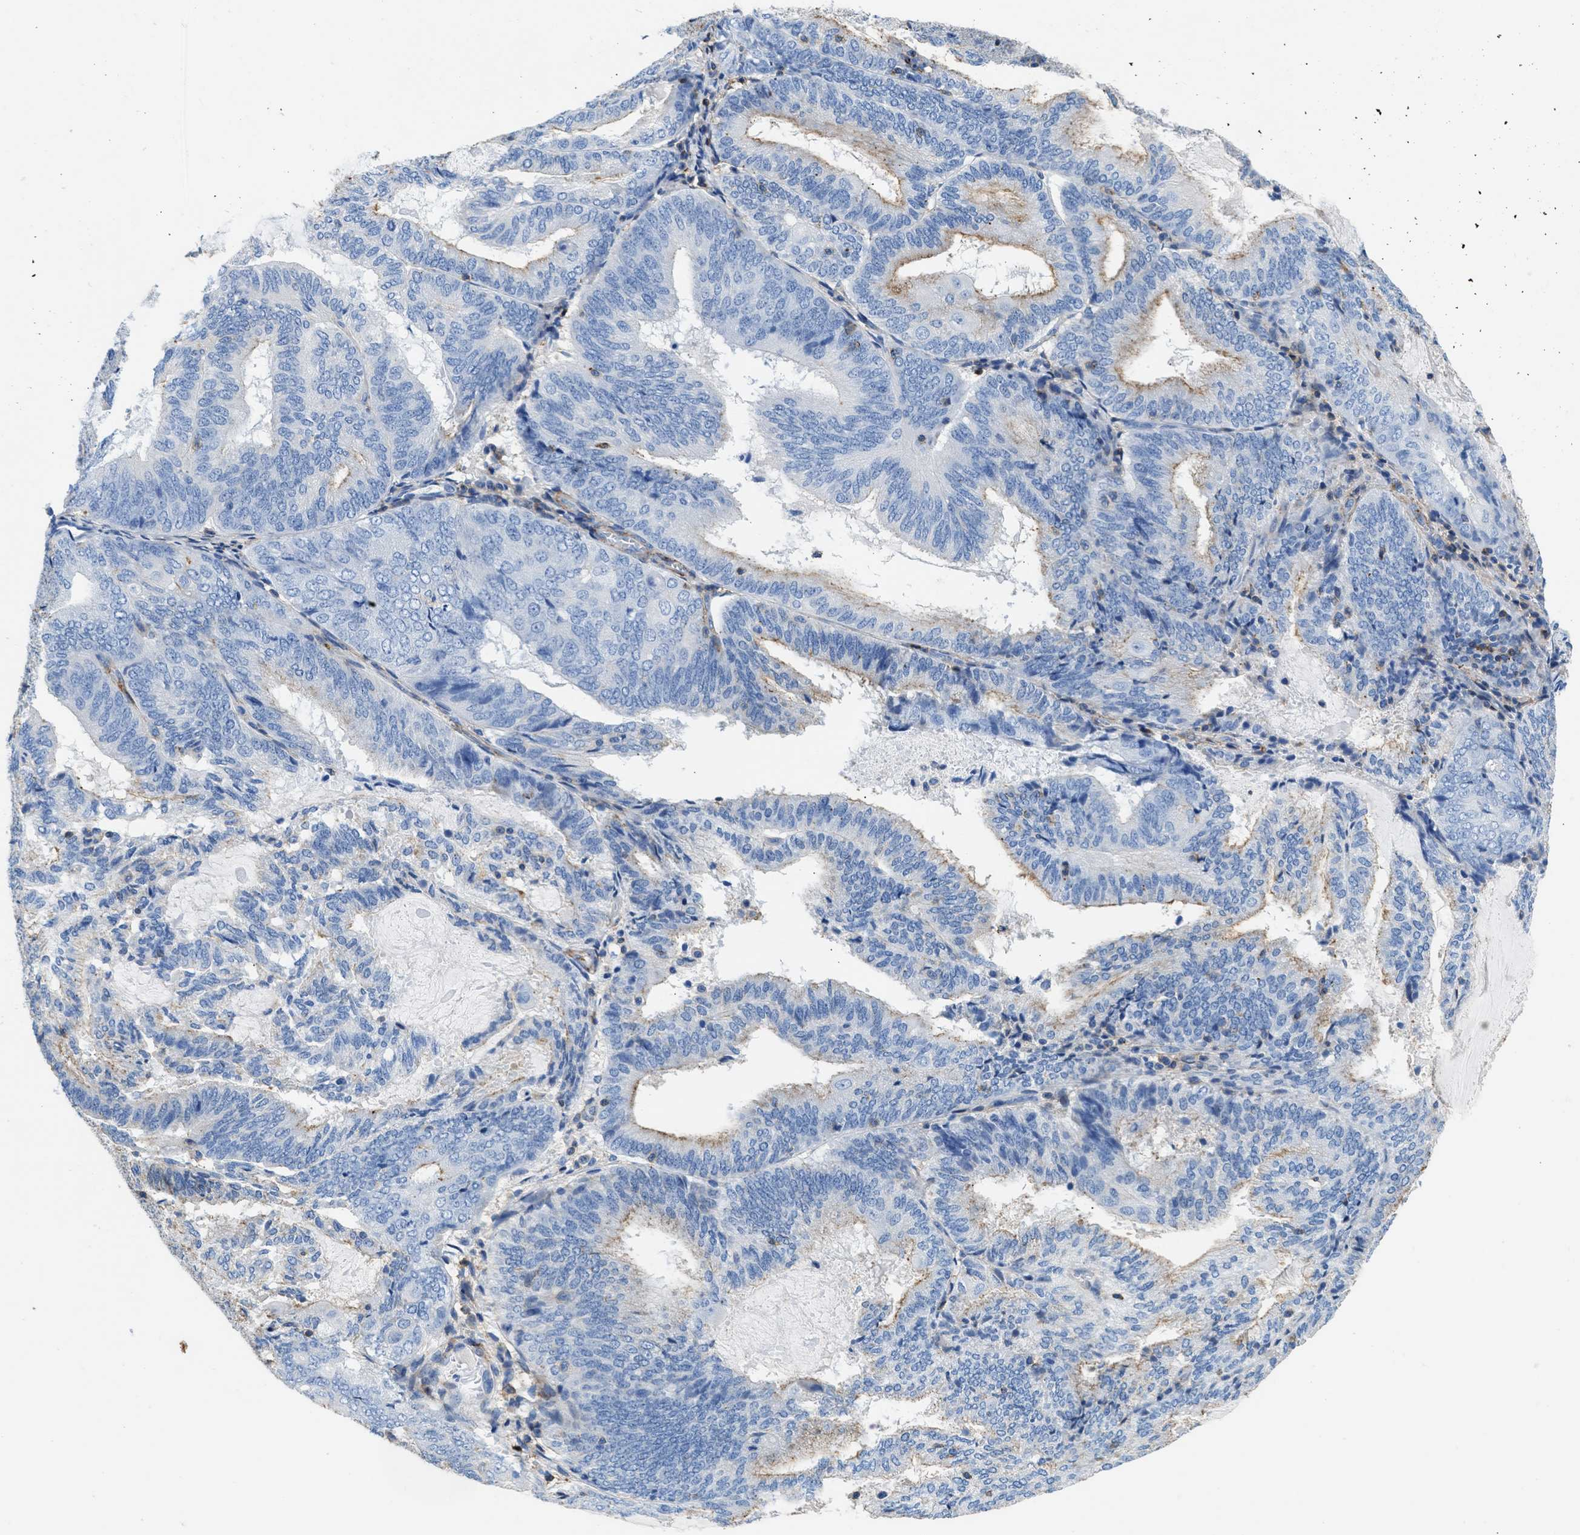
{"staining": {"intensity": "moderate", "quantity": "<25%", "location": "cytoplasmic/membranous"}, "tissue": "endometrial cancer", "cell_type": "Tumor cells", "image_type": "cancer", "snomed": [{"axis": "morphology", "description": "Adenocarcinoma, NOS"}, {"axis": "topography", "description": "Endometrium"}], "caption": "A micrograph showing moderate cytoplasmic/membranous expression in about <25% of tumor cells in endometrial cancer (adenocarcinoma), as visualized by brown immunohistochemical staining.", "gene": "KCNQ4", "patient": {"sex": "female", "age": 81}}